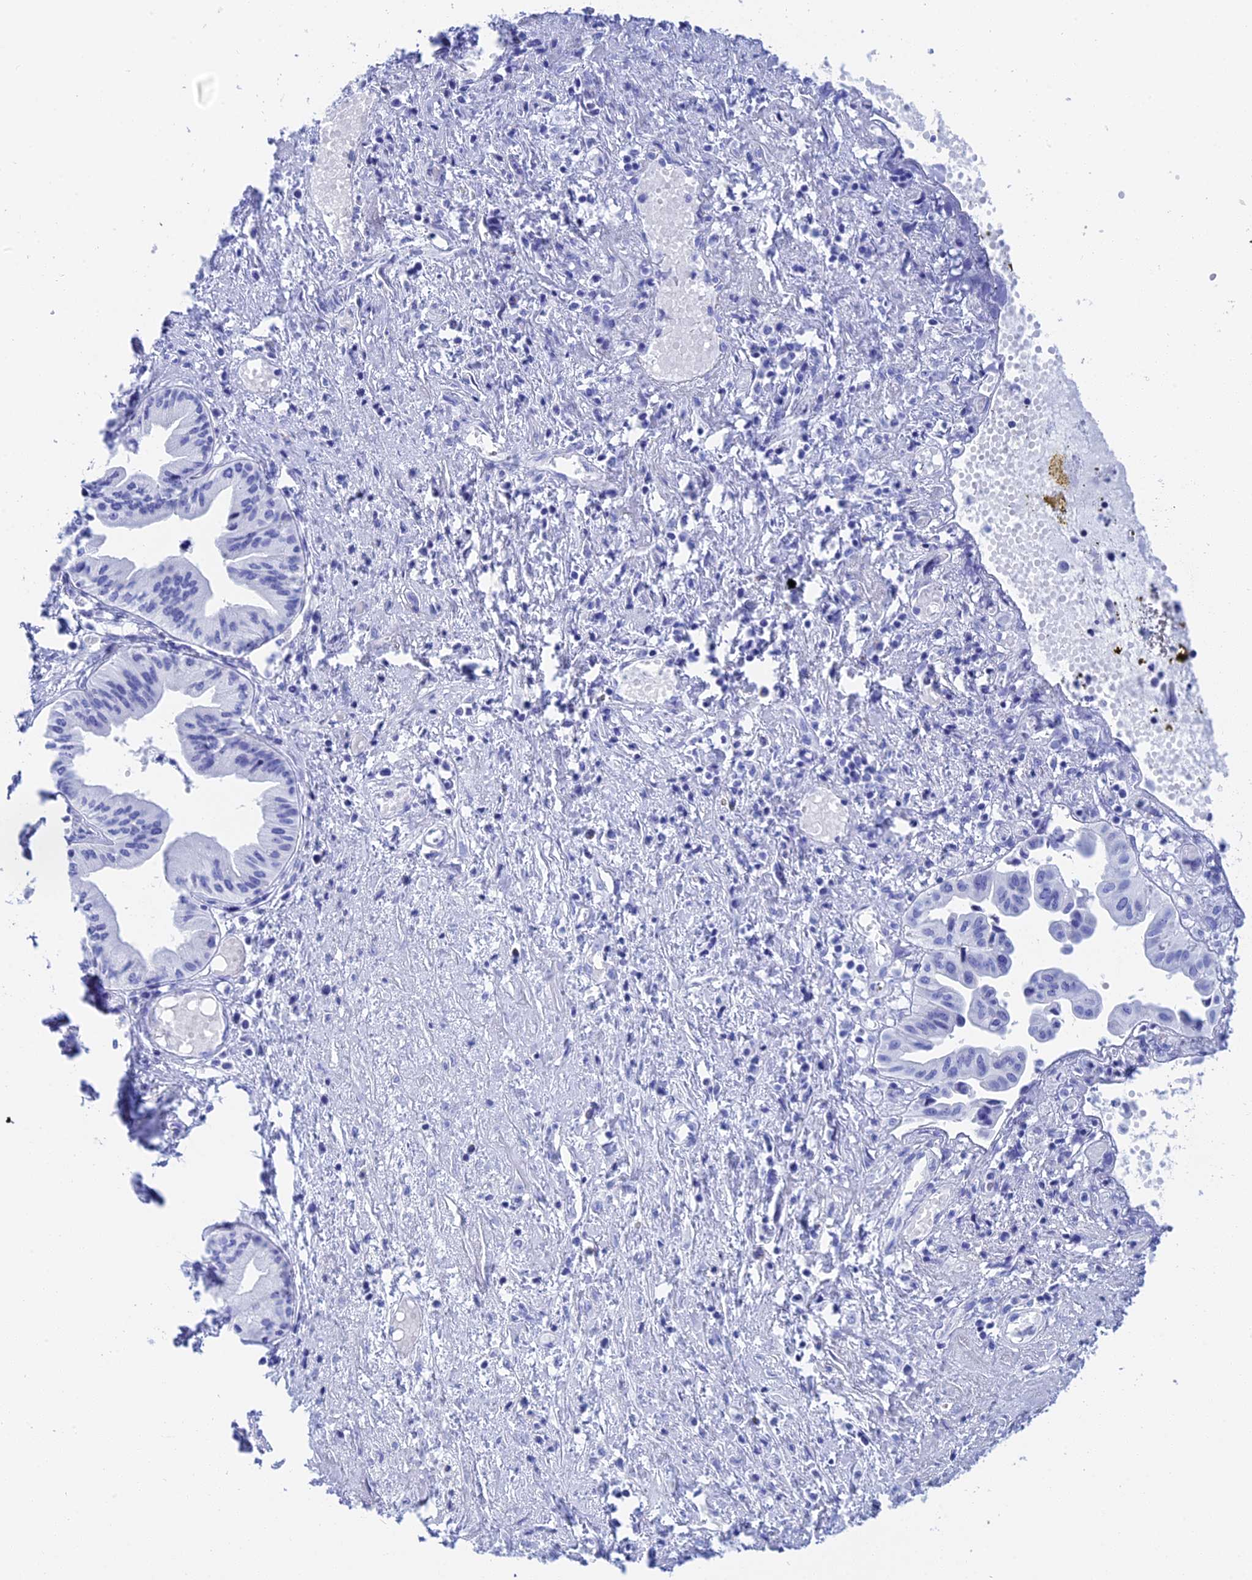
{"staining": {"intensity": "negative", "quantity": "none", "location": "none"}, "tissue": "pancreatic cancer", "cell_type": "Tumor cells", "image_type": "cancer", "snomed": [{"axis": "morphology", "description": "Adenocarcinoma, NOS"}, {"axis": "topography", "description": "Pancreas"}], "caption": "This is a micrograph of immunohistochemistry staining of pancreatic cancer (adenocarcinoma), which shows no positivity in tumor cells.", "gene": "TEX101", "patient": {"sex": "female", "age": 50}}